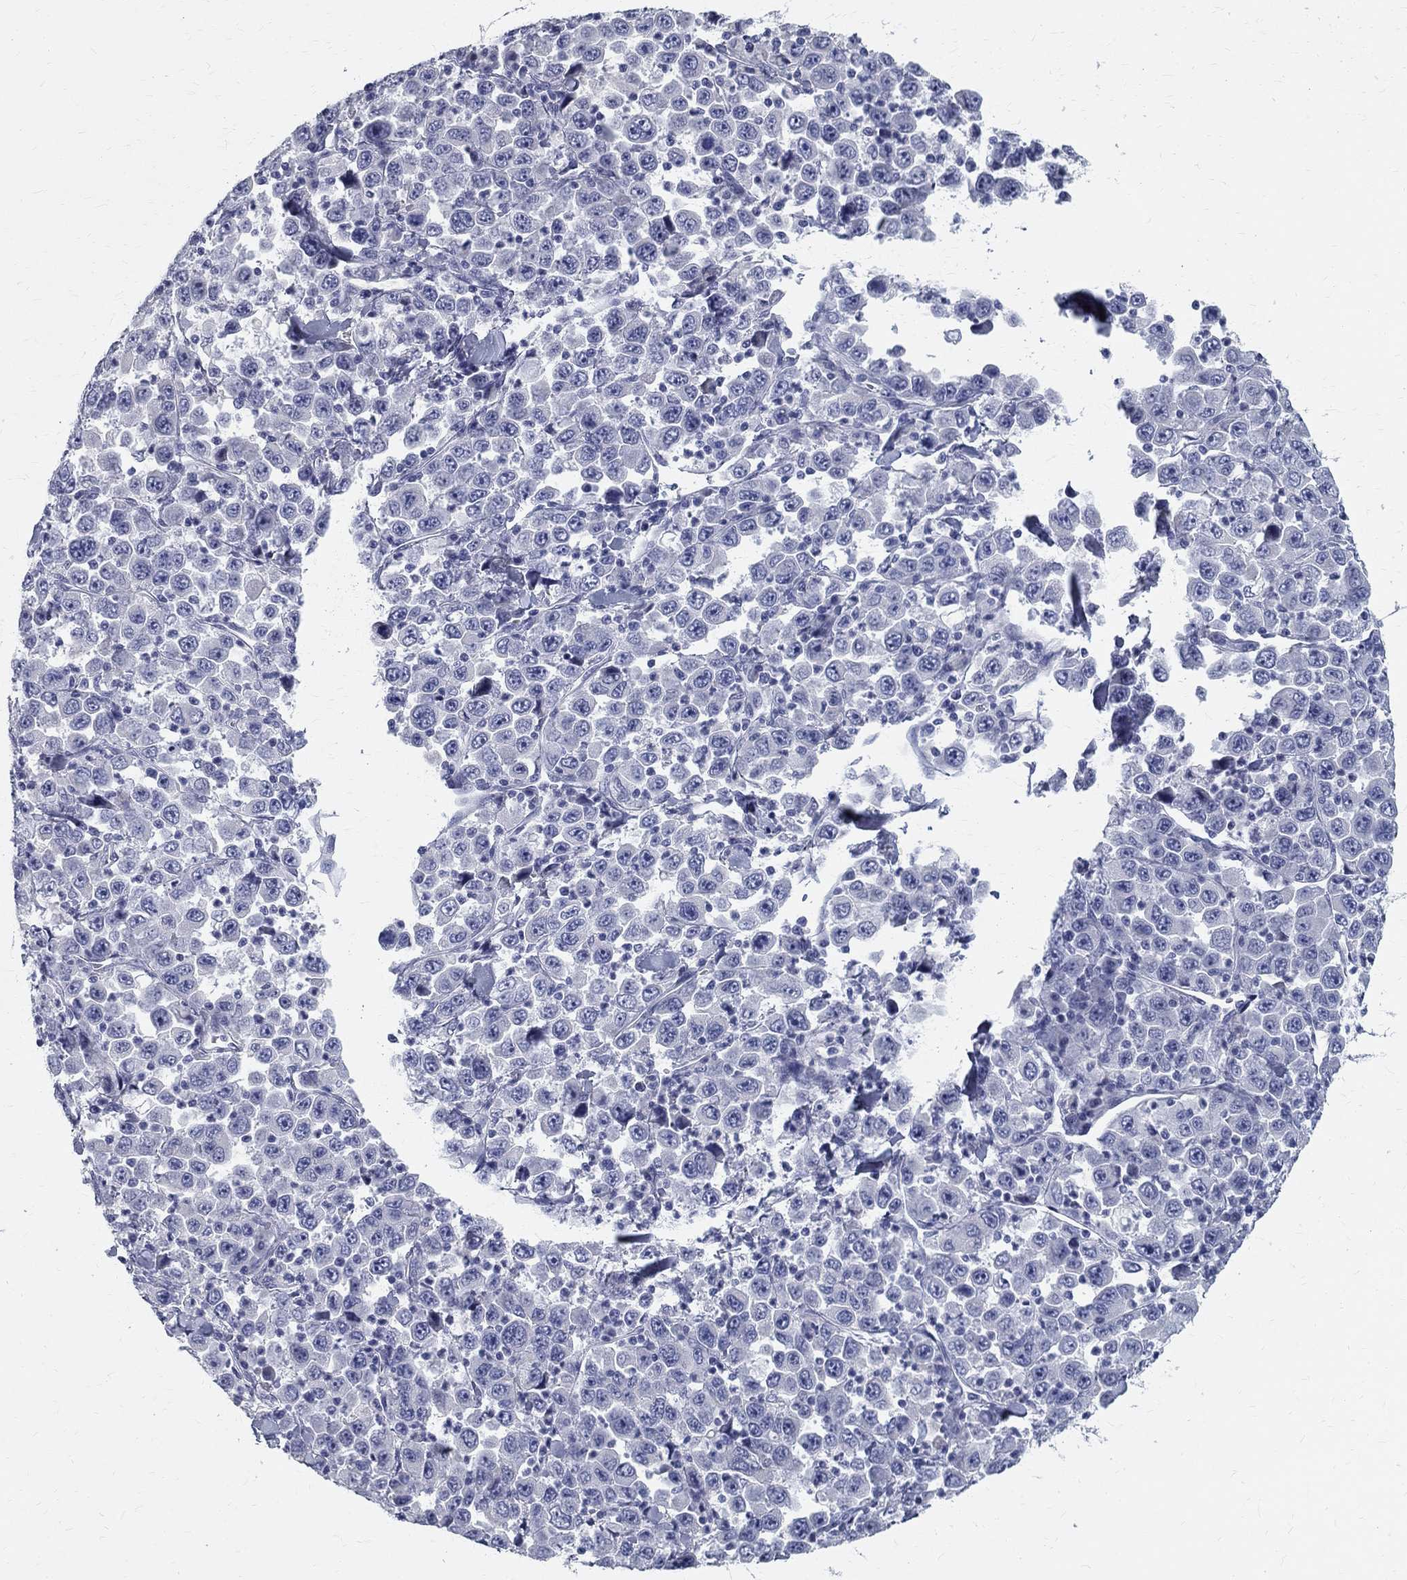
{"staining": {"intensity": "negative", "quantity": "none", "location": "none"}, "tissue": "stomach cancer", "cell_type": "Tumor cells", "image_type": "cancer", "snomed": [{"axis": "morphology", "description": "Normal tissue, NOS"}, {"axis": "morphology", "description": "Adenocarcinoma, NOS"}, {"axis": "topography", "description": "Stomach, upper"}, {"axis": "topography", "description": "Stomach"}], "caption": "DAB immunohistochemical staining of adenocarcinoma (stomach) reveals no significant staining in tumor cells.", "gene": "TGM4", "patient": {"sex": "male", "age": 59}}